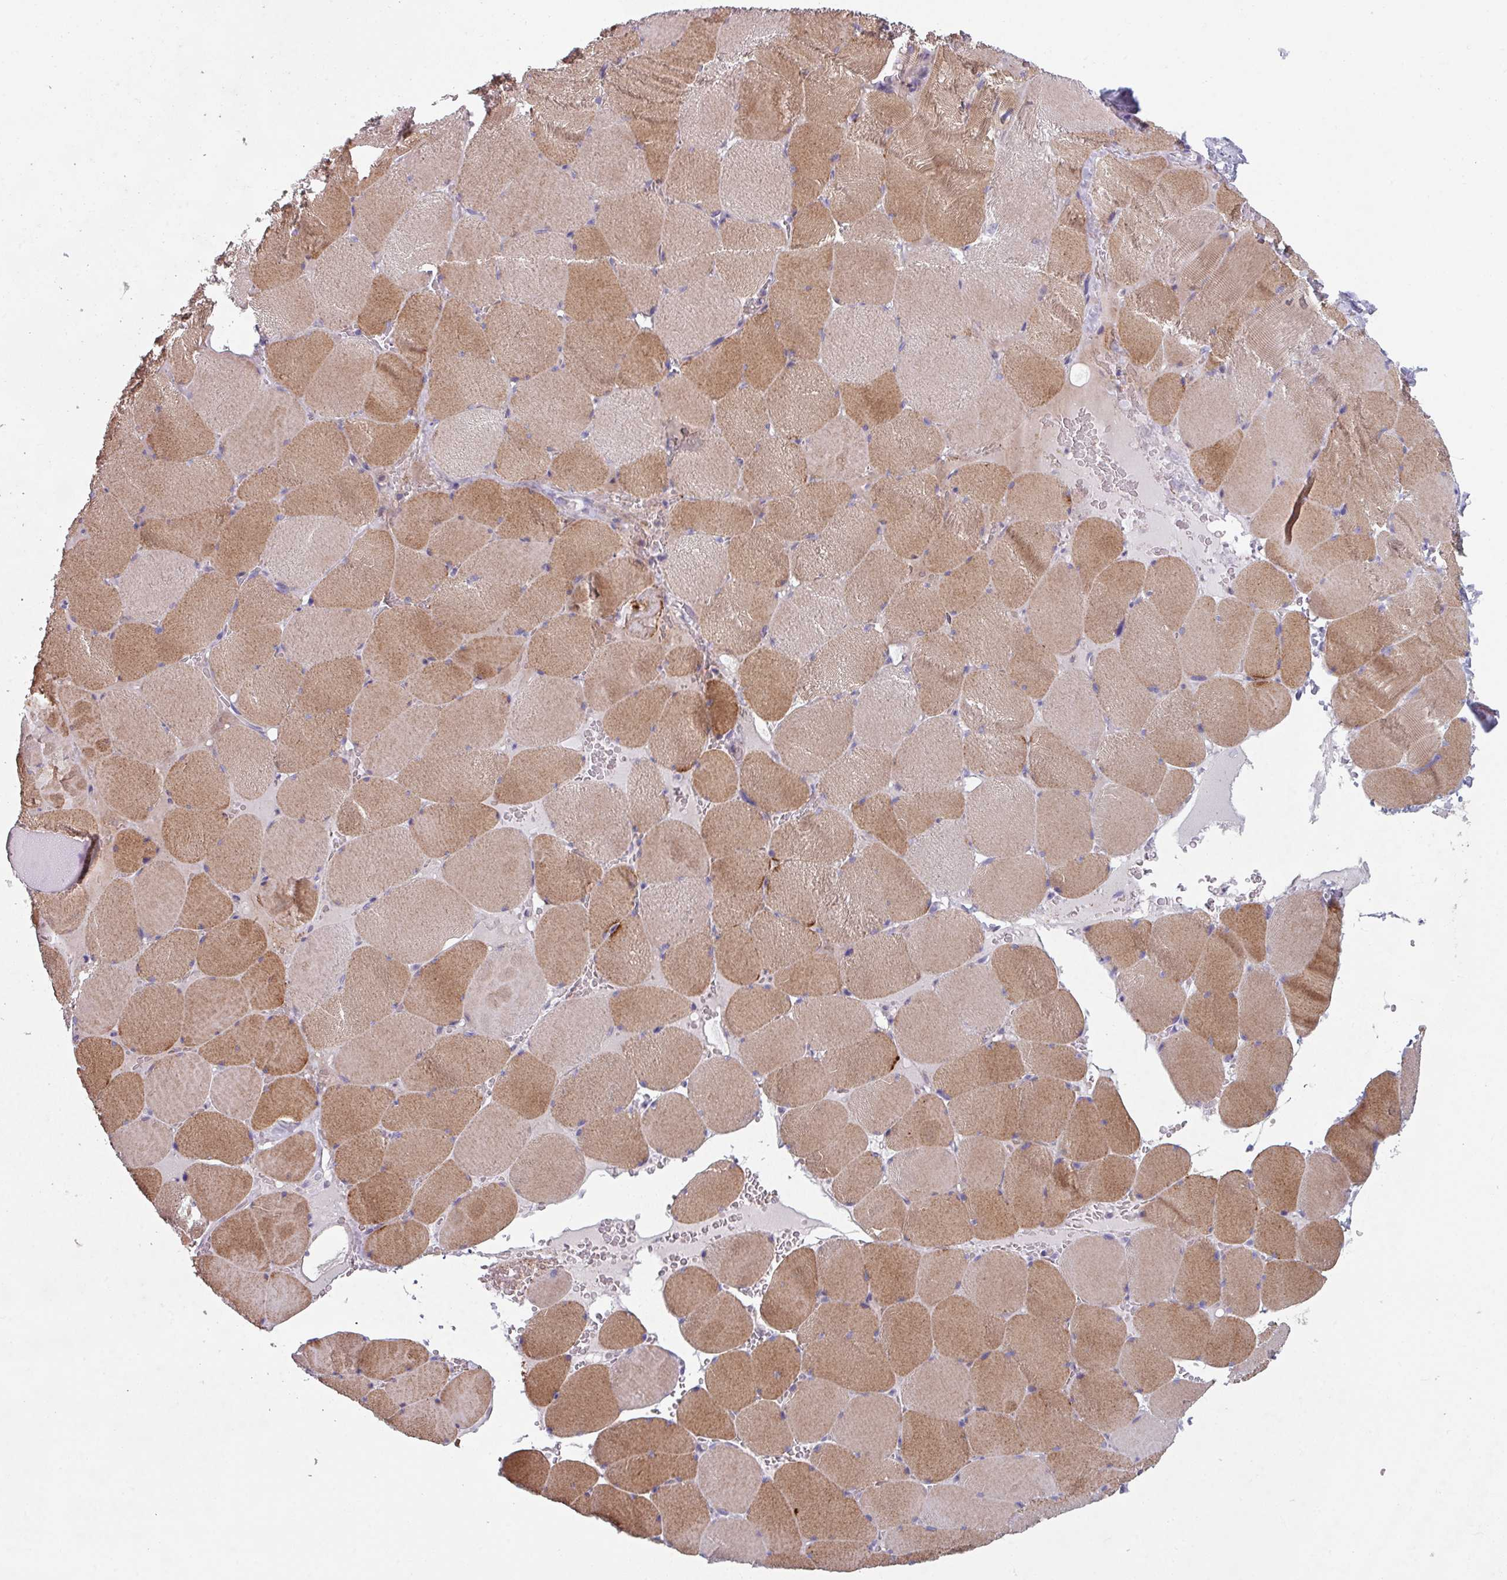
{"staining": {"intensity": "moderate", "quantity": ">75%", "location": "cytoplasmic/membranous"}, "tissue": "skeletal muscle", "cell_type": "Myocytes", "image_type": "normal", "snomed": [{"axis": "morphology", "description": "Normal tissue, NOS"}, {"axis": "topography", "description": "Skeletal muscle"}, {"axis": "topography", "description": "Head-Neck"}], "caption": "Protein expression by immunohistochemistry (IHC) displays moderate cytoplasmic/membranous expression in about >75% of myocytes in unremarkable skeletal muscle. Nuclei are stained in blue.", "gene": "TMEM132A", "patient": {"sex": "male", "age": 66}}